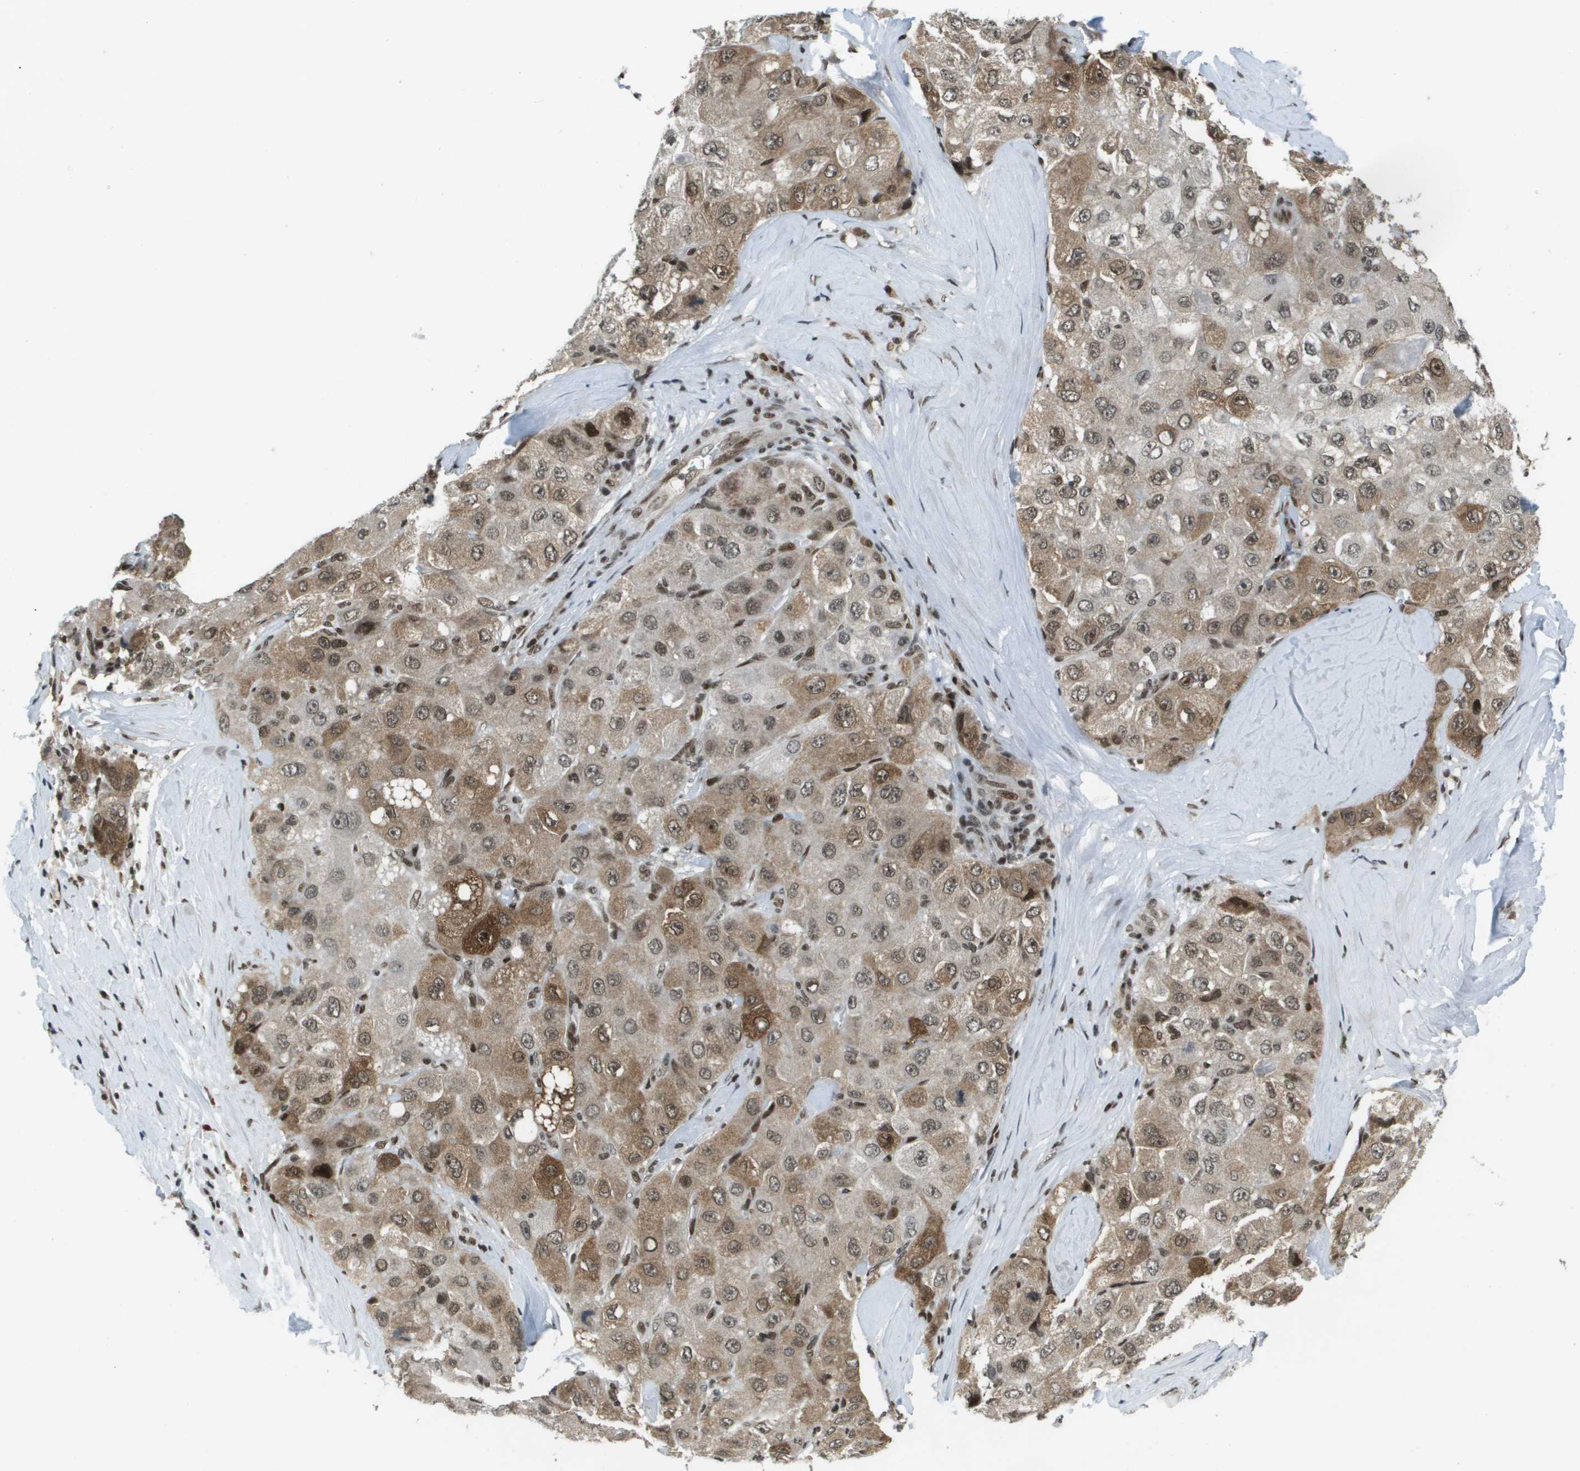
{"staining": {"intensity": "moderate", "quantity": "25%-75%", "location": "cytoplasmic/membranous,nuclear"}, "tissue": "liver cancer", "cell_type": "Tumor cells", "image_type": "cancer", "snomed": [{"axis": "morphology", "description": "Carcinoma, Hepatocellular, NOS"}, {"axis": "topography", "description": "Liver"}], "caption": "Immunohistochemical staining of human hepatocellular carcinoma (liver) reveals medium levels of moderate cytoplasmic/membranous and nuclear protein expression in about 25%-75% of tumor cells.", "gene": "IRF7", "patient": {"sex": "male", "age": 80}}